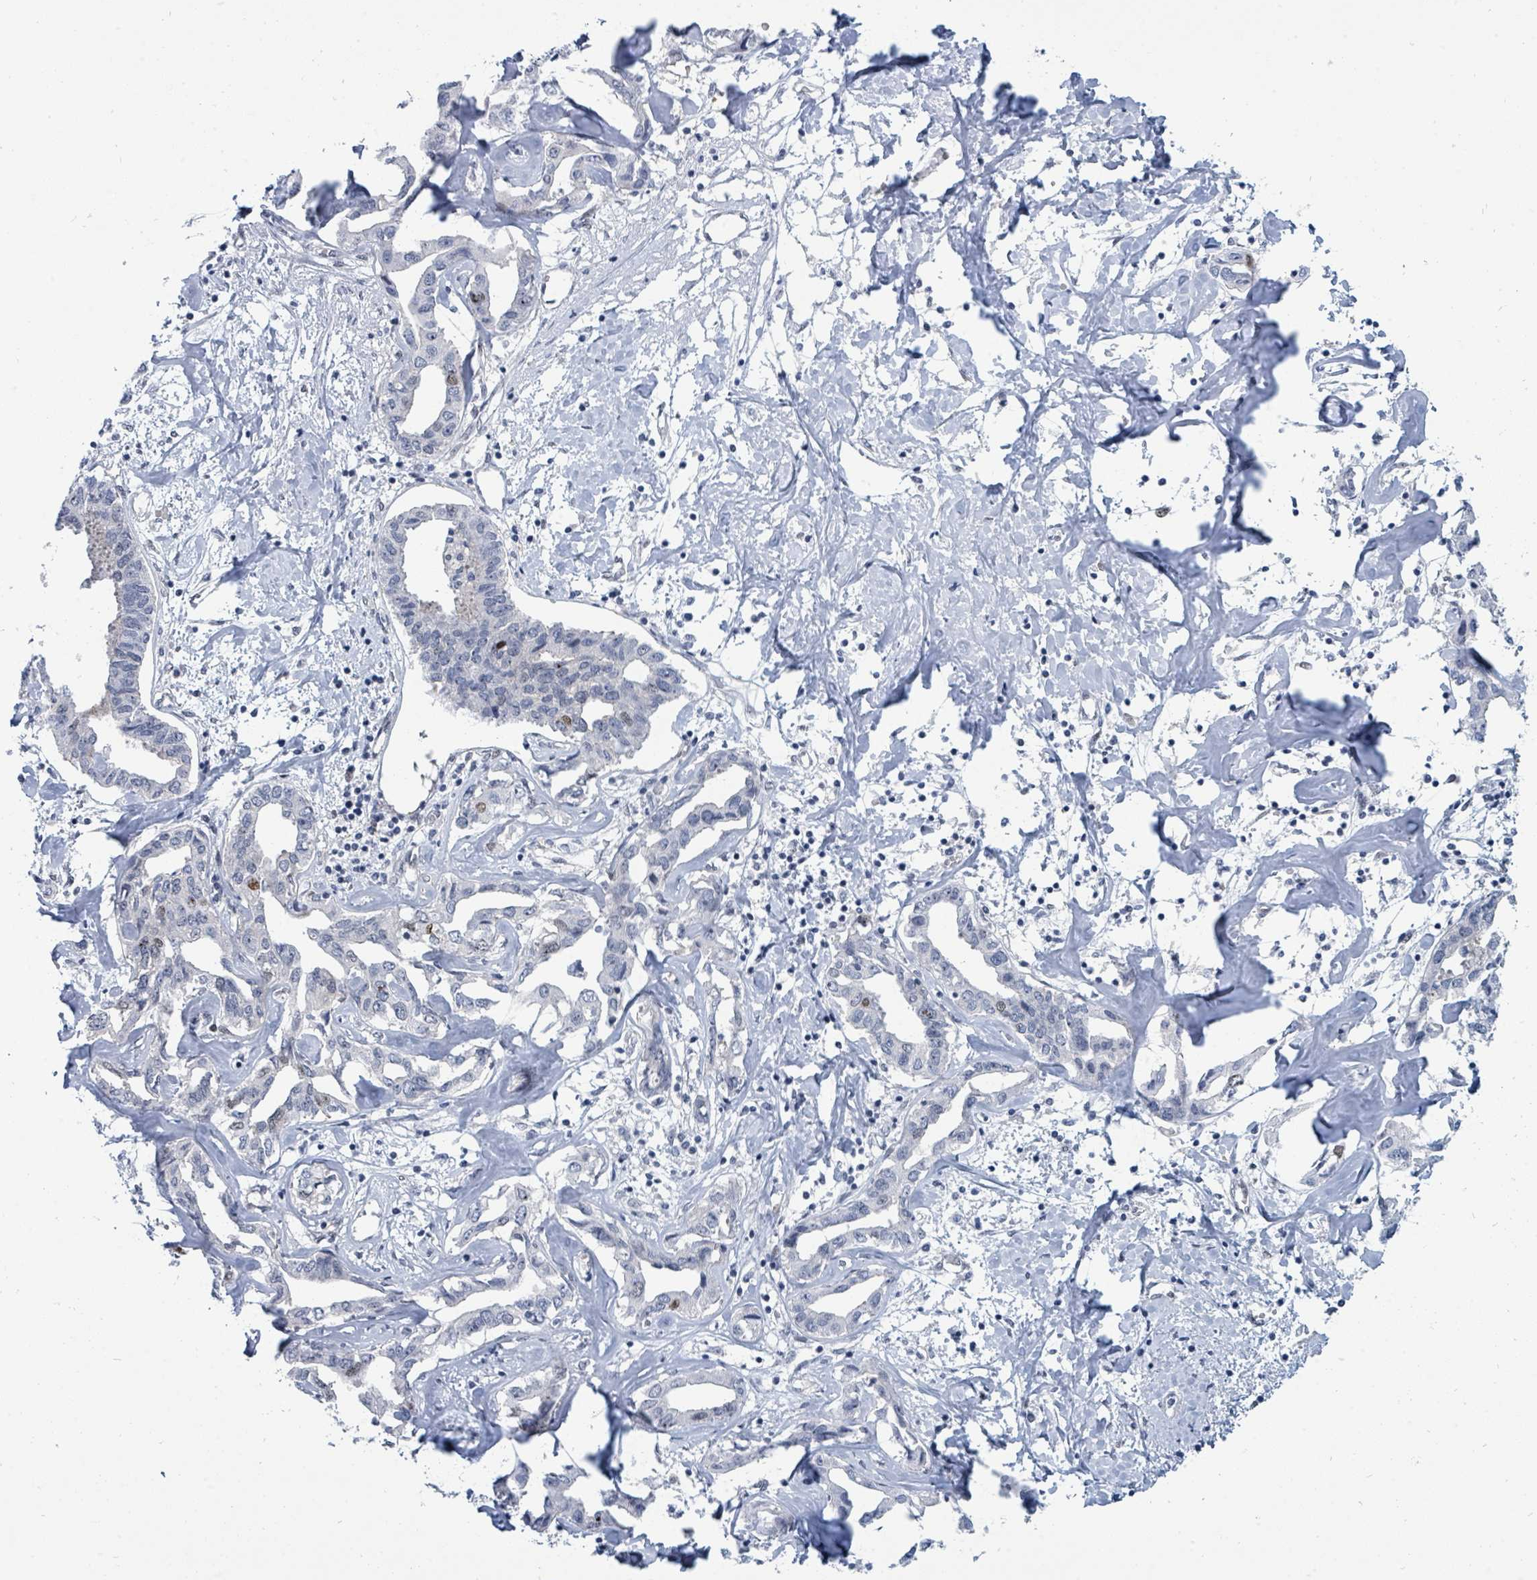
{"staining": {"intensity": "moderate", "quantity": "<25%", "location": "nuclear"}, "tissue": "liver cancer", "cell_type": "Tumor cells", "image_type": "cancer", "snomed": [{"axis": "morphology", "description": "Cholangiocarcinoma"}, {"axis": "topography", "description": "Liver"}], "caption": "Immunohistochemistry staining of liver cancer, which exhibits low levels of moderate nuclear expression in approximately <25% of tumor cells indicating moderate nuclear protein positivity. The staining was performed using DAB (brown) for protein detection and nuclei were counterstained in hematoxylin (blue).", "gene": "SUMO4", "patient": {"sex": "male", "age": 59}}